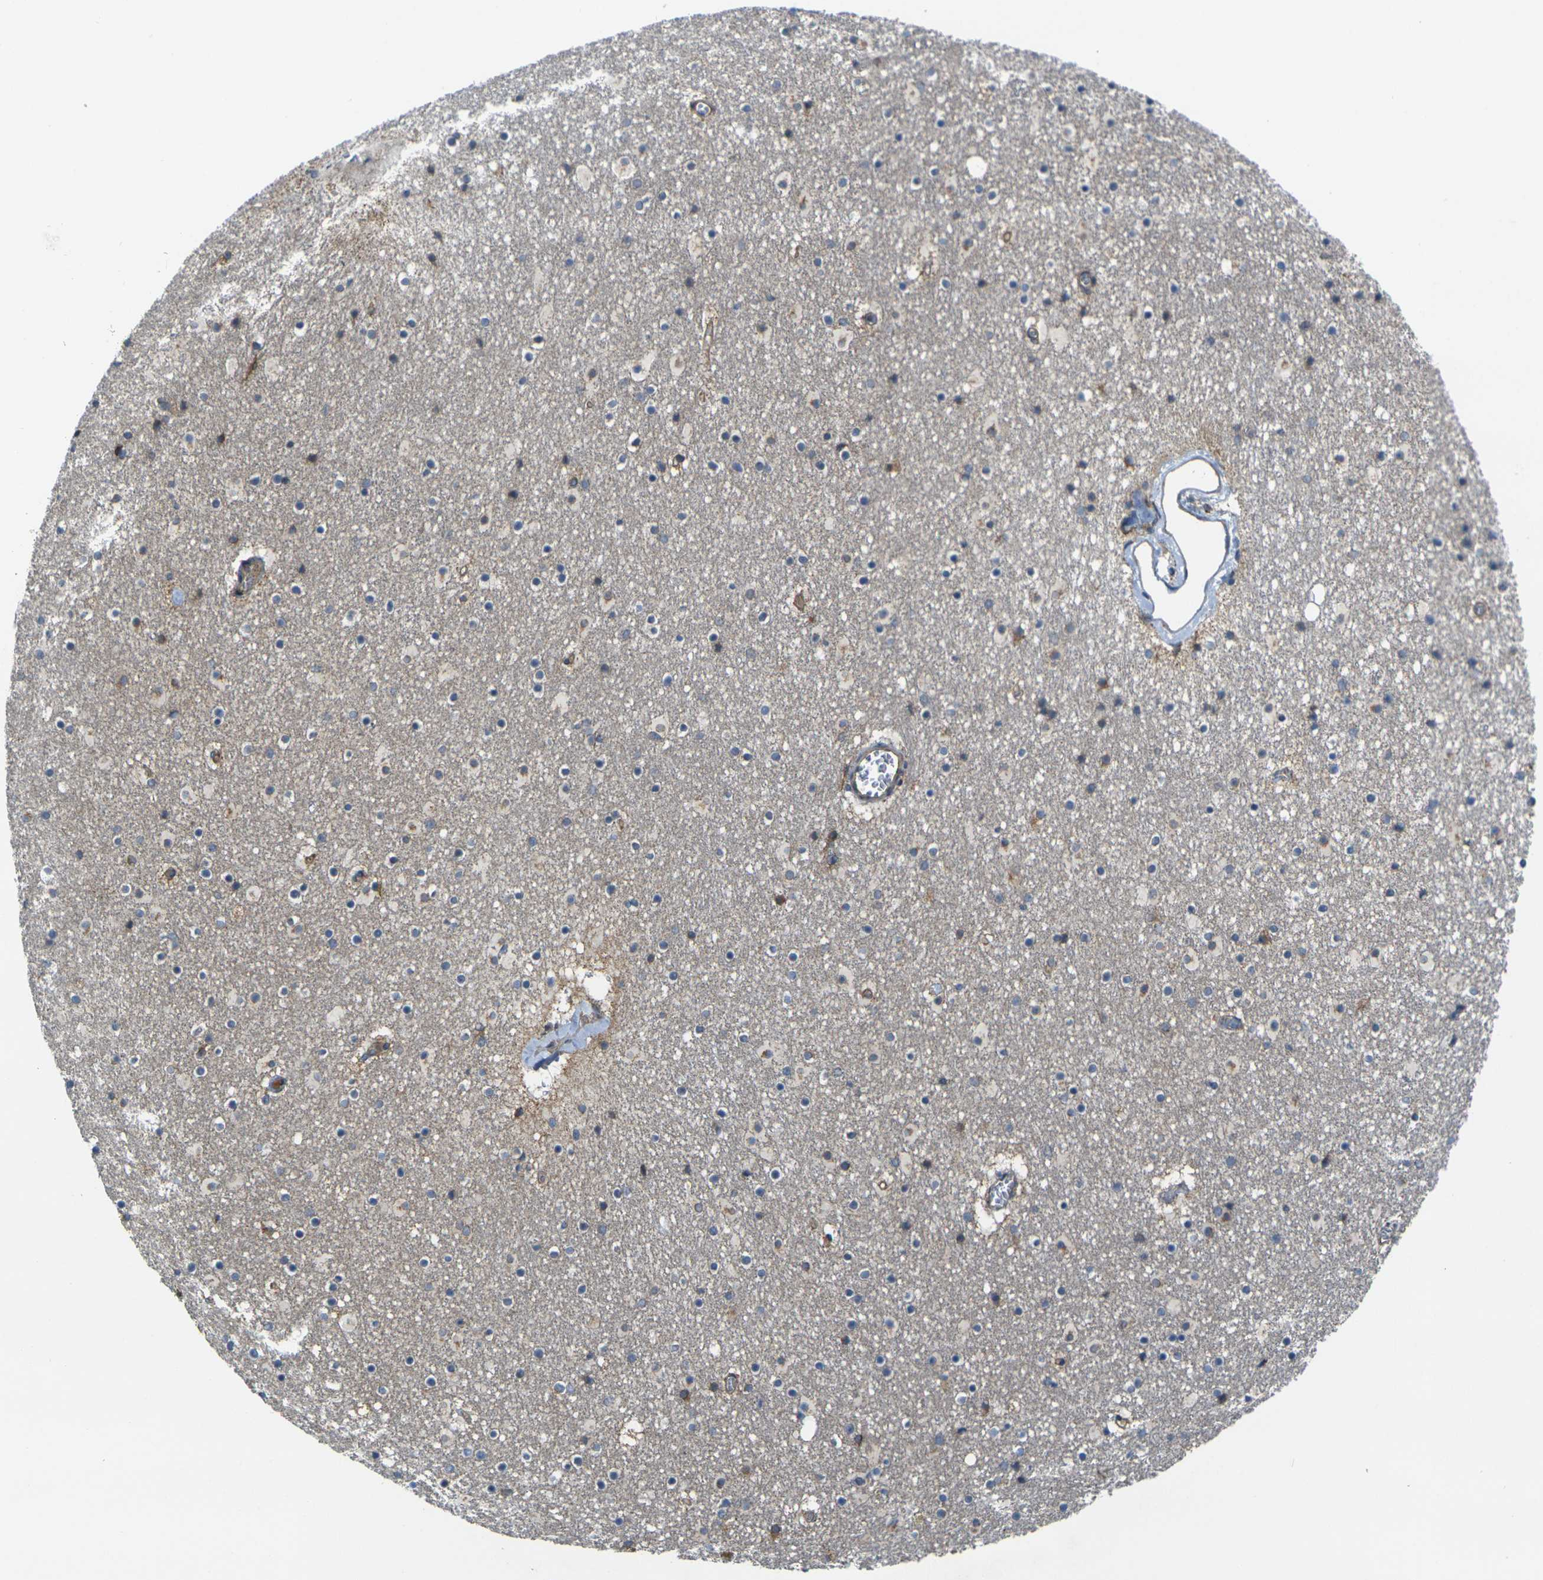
{"staining": {"intensity": "moderate", "quantity": "<25%", "location": "cytoplasmic/membranous"}, "tissue": "caudate", "cell_type": "Glial cells", "image_type": "normal", "snomed": [{"axis": "morphology", "description": "Normal tissue, NOS"}, {"axis": "topography", "description": "Lateral ventricle wall"}], "caption": "Protein positivity by immunohistochemistry displays moderate cytoplasmic/membranous positivity in about <25% of glial cells in unremarkable caudate.", "gene": "FZD1", "patient": {"sex": "male", "age": 45}}